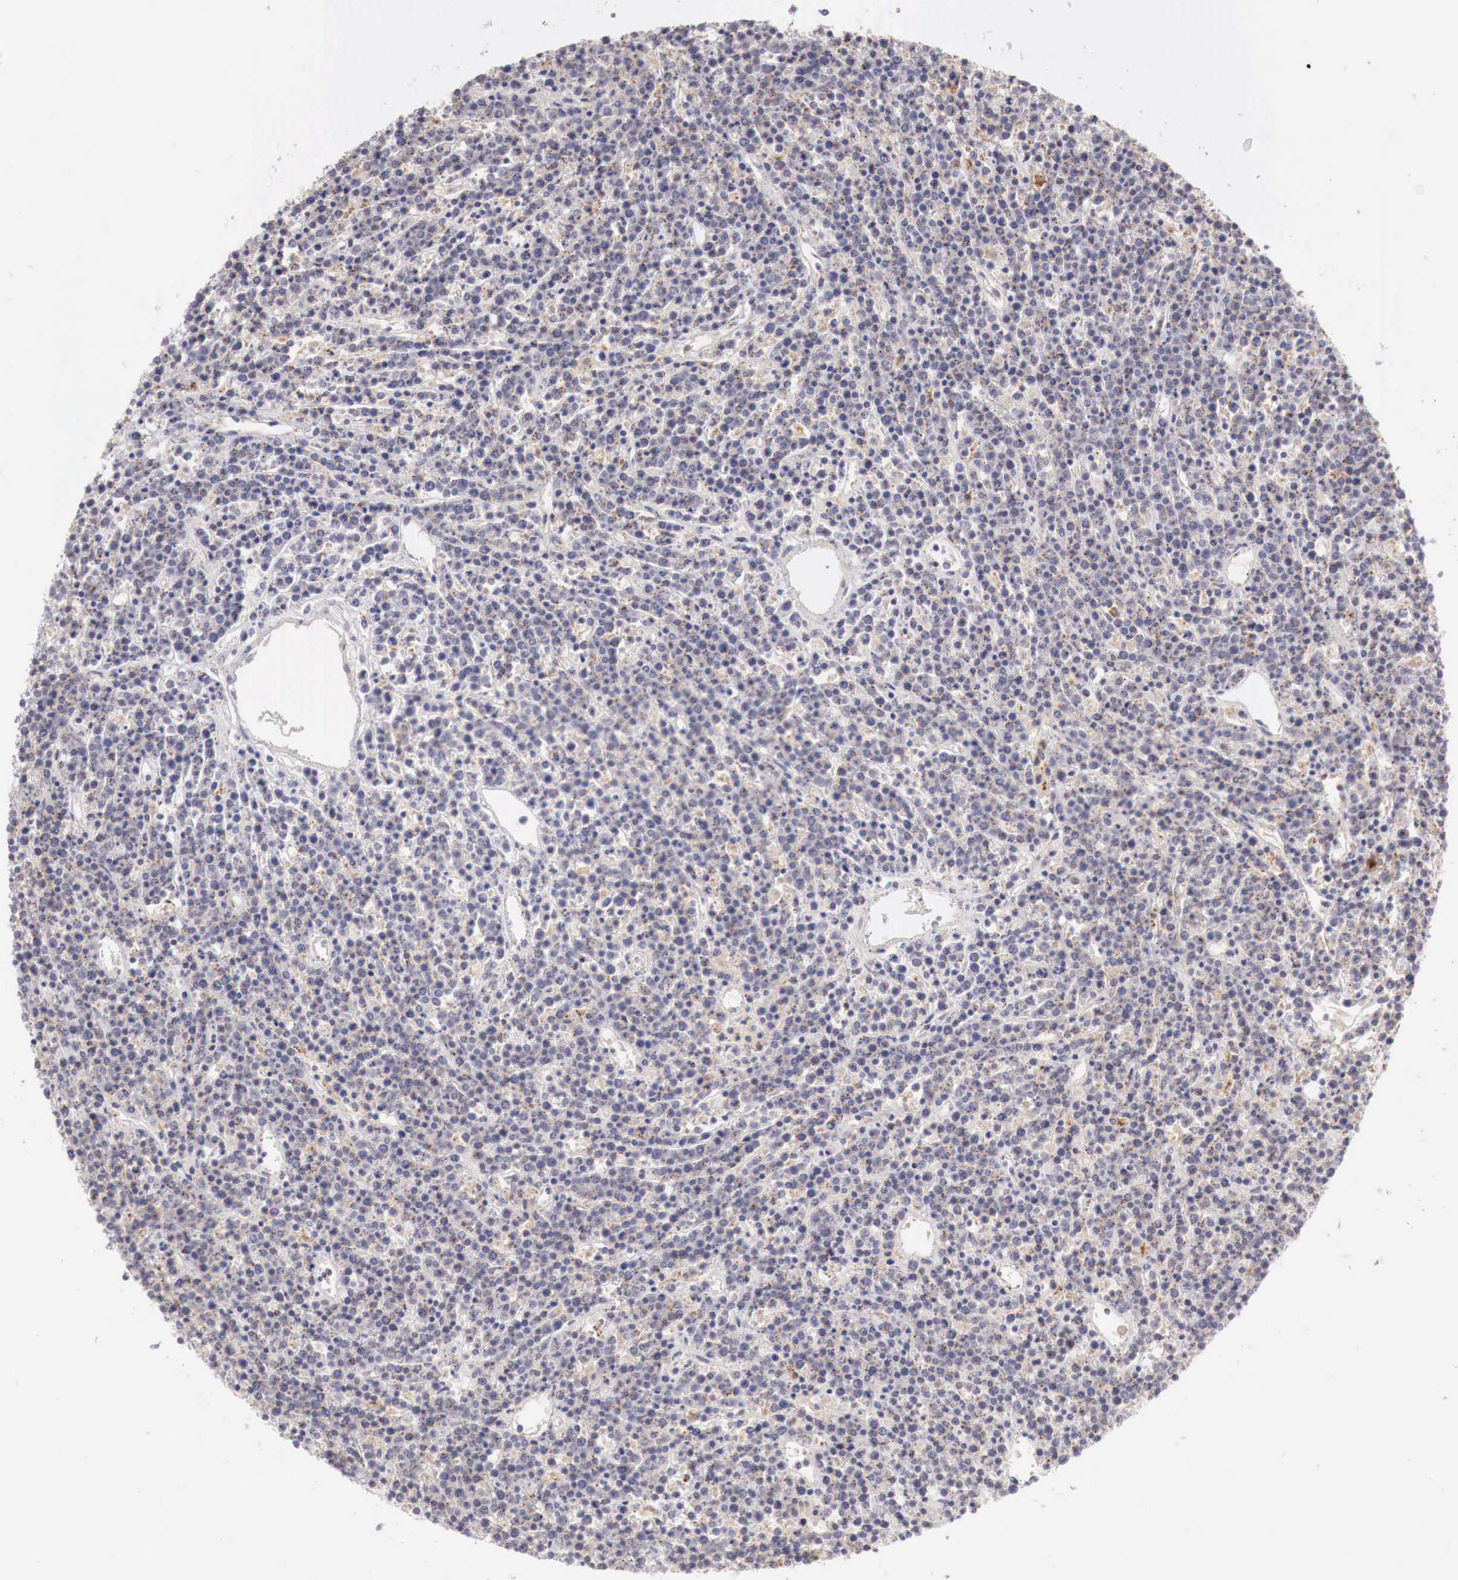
{"staining": {"intensity": "moderate", "quantity": "<25%", "location": "cytoplasmic/membranous"}, "tissue": "lymphoma", "cell_type": "Tumor cells", "image_type": "cancer", "snomed": [{"axis": "morphology", "description": "Malignant lymphoma, non-Hodgkin's type, High grade"}, {"axis": "topography", "description": "Ovary"}], "caption": "Lymphoma tissue shows moderate cytoplasmic/membranous expression in approximately <25% of tumor cells", "gene": "GLA", "patient": {"sex": "female", "age": 56}}